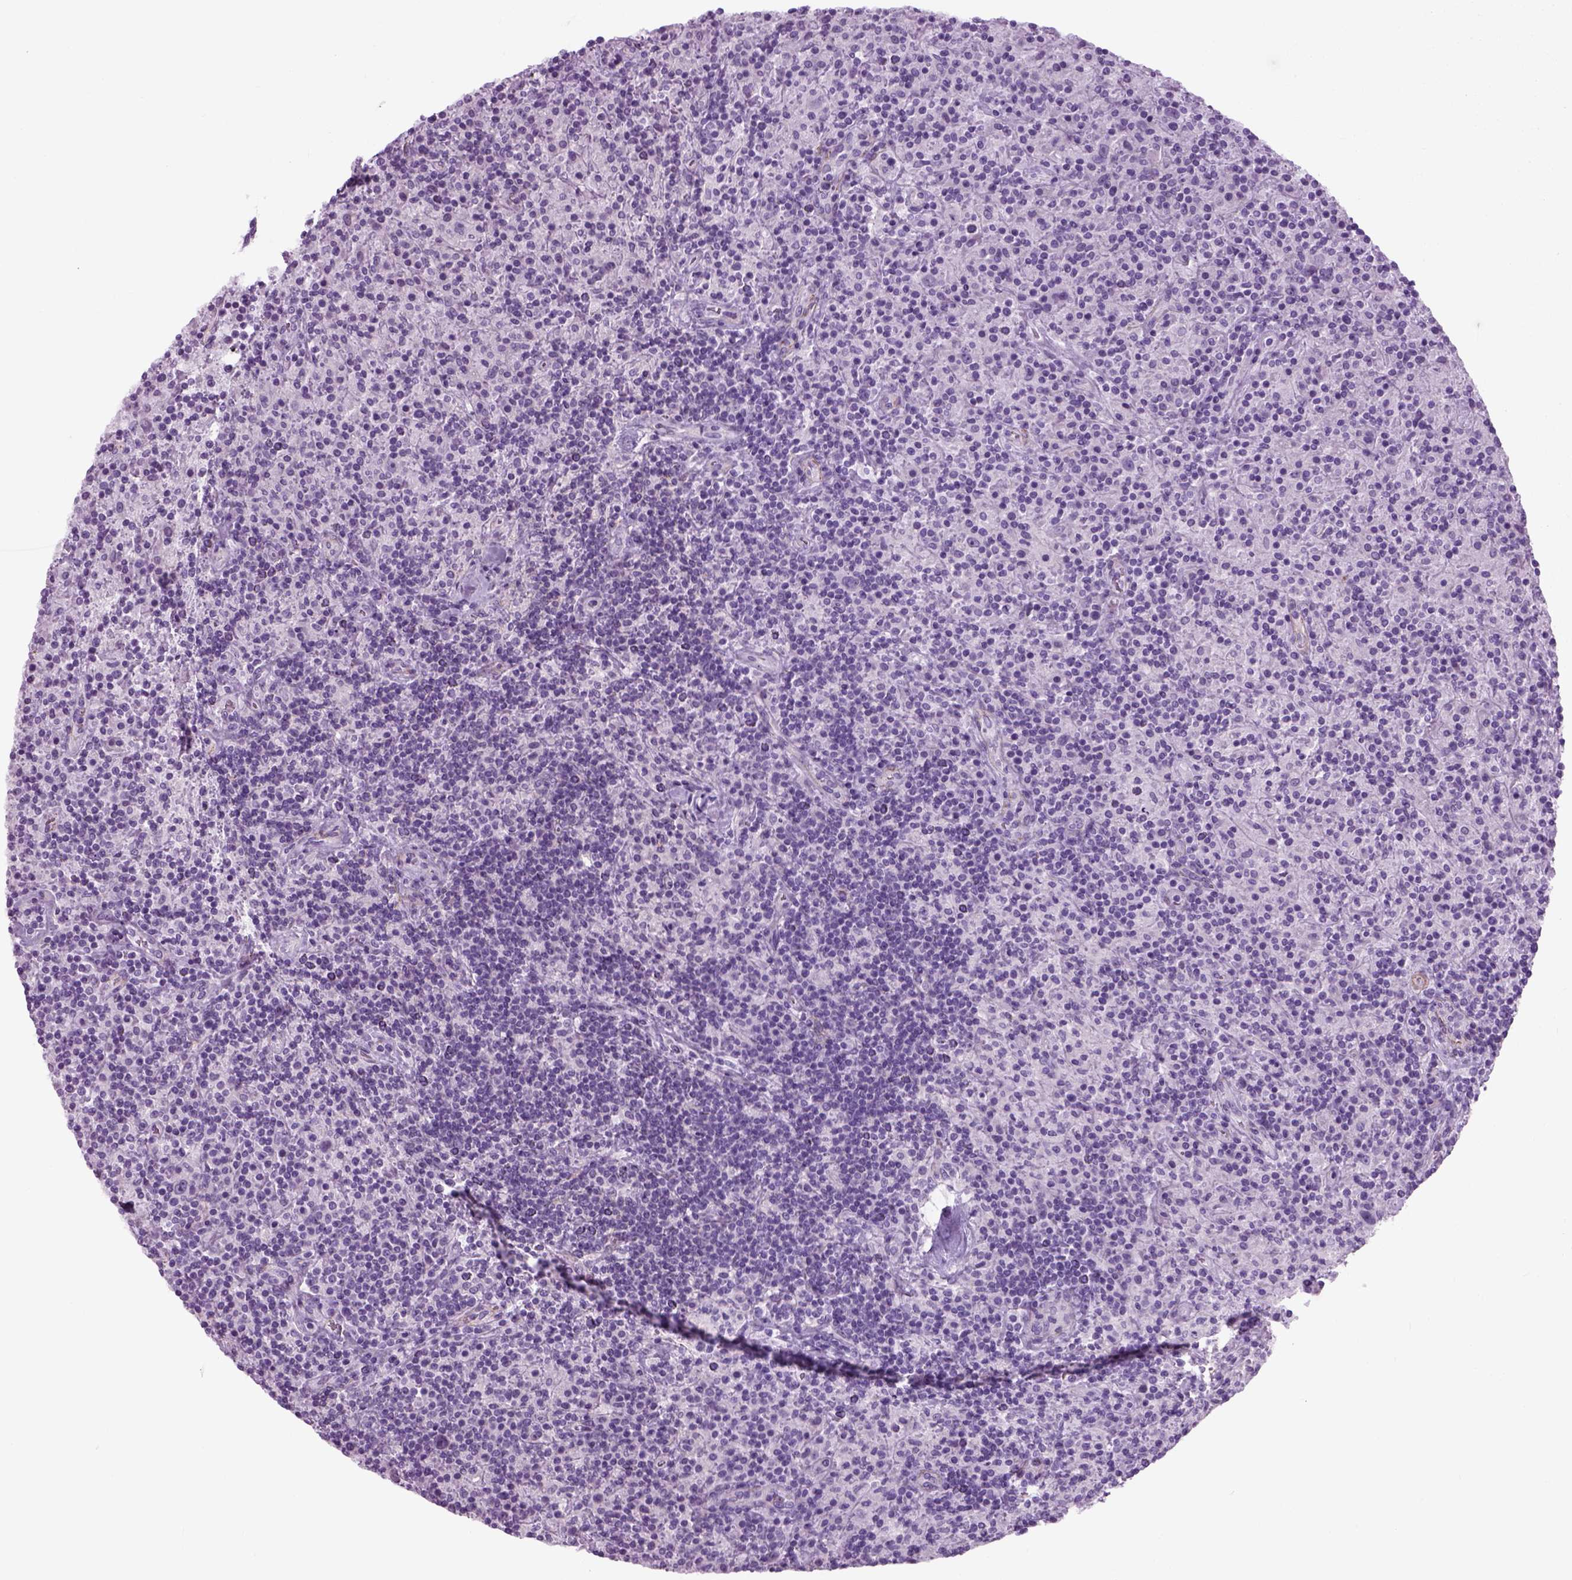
{"staining": {"intensity": "negative", "quantity": "none", "location": "none"}, "tissue": "lymphoma", "cell_type": "Tumor cells", "image_type": "cancer", "snomed": [{"axis": "morphology", "description": "Hodgkin's disease, NOS"}, {"axis": "topography", "description": "Lymph node"}], "caption": "This is an IHC histopathology image of human lymphoma. There is no staining in tumor cells.", "gene": "FAM161A", "patient": {"sex": "male", "age": 70}}